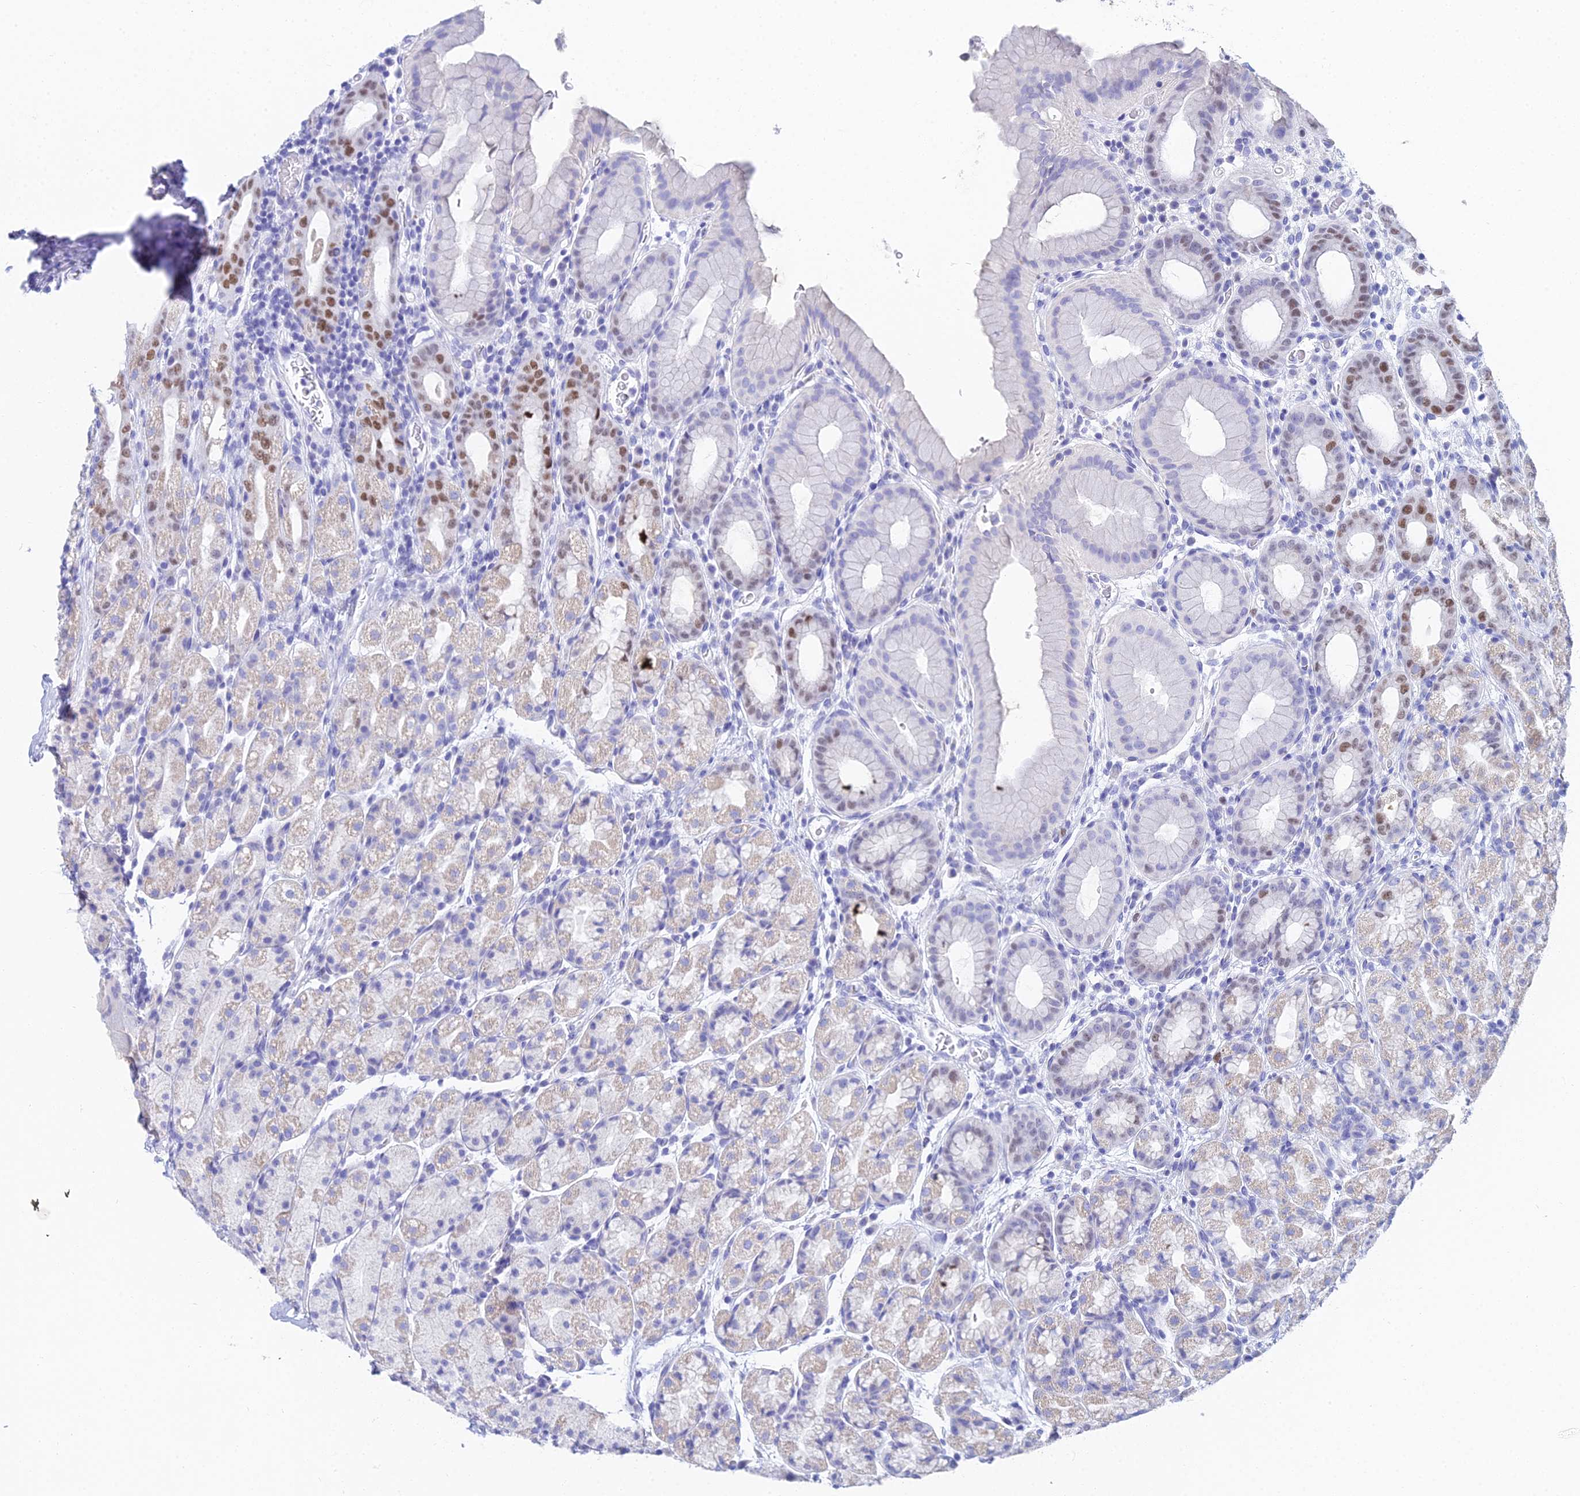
{"staining": {"intensity": "moderate", "quantity": "<25%", "location": "cytoplasmic/membranous,nuclear"}, "tissue": "stomach", "cell_type": "Glandular cells", "image_type": "normal", "snomed": [{"axis": "morphology", "description": "Normal tissue, NOS"}, {"axis": "topography", "description": "Stomach, upper"}, {"axis": "topography", "description": "Stomach, lower"}, {"axis": "topography", "description": "Small intestine"}], "caption": "Immunohistochemistry of unremarkable stomach shows low levels of moderate cytoplasmic/membranous,nuclear positivity in approximately <25% of glandular cells. (Stains: DAB (3,3'-diaminobenzidine) in brown, nuclei in blue, Microscopy: brightfield microscopy at high magnification).", "gene": "MCM2", "patient": {"sex": "male", "age": 68}}